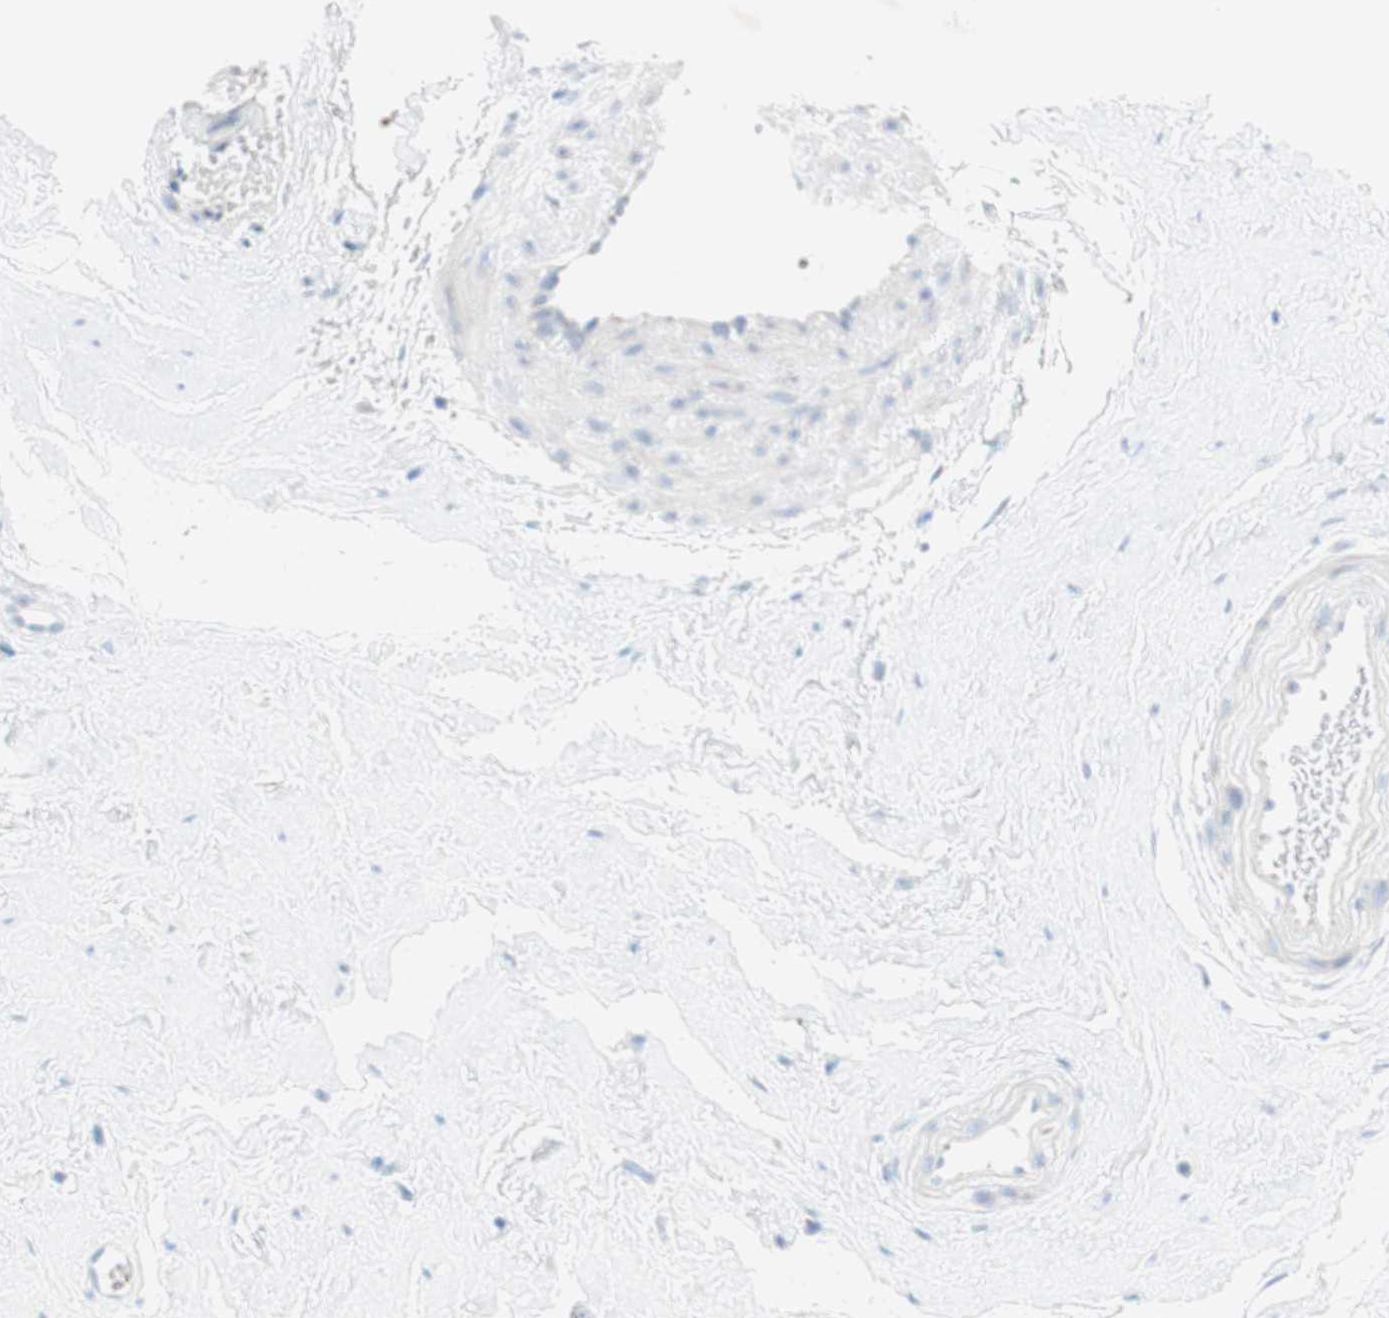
{"staining": {"intensity": "weak", "quantity": ">75%", "location": "cytoplasmic/membranous"}, "tissue": "nasopharynx", "cell_type": "Respiratory epithelial cells", "image_type": "normal", "snomed": [{"axis": "morphology", "description": "Normal tissue, NOS"}, {"axis": "morphology", "description": "Inflammation, NOS"}, {"axis": "topography", "description": "Nasopharynx"}], "caption": "Immunohistochemistry (IHC) (DAB (3,3'-diaminobenzidine)) staining of normal nasopharynx displays weak cytoplasmic/membranous protein expression in approximately >75% of respiratory epithelial cells.", "gene": "MANEA", "patient": {"sex": "male", "age": 48}}